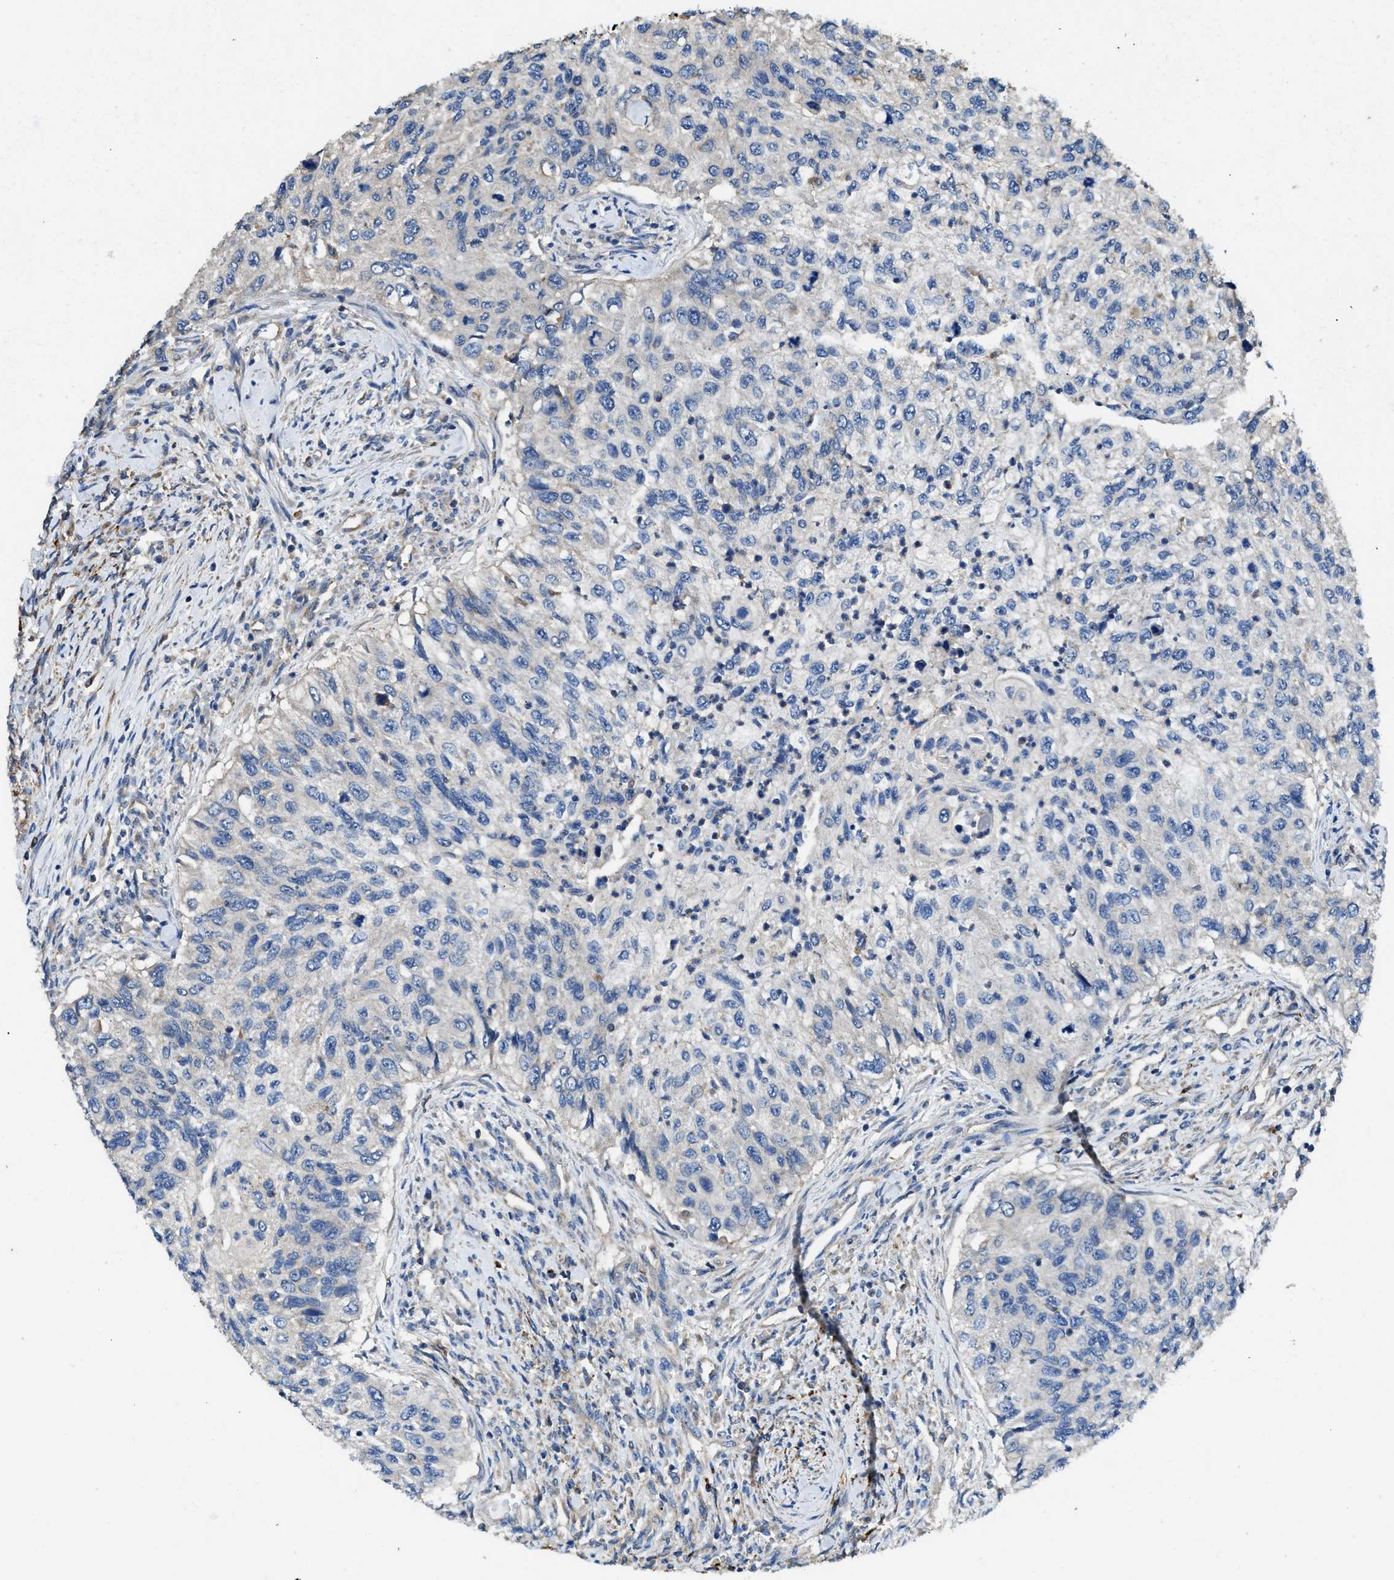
{"staining": {"intensity": "negative", "quantity": "none", "location": "none"}, "tissue": "urothelial cancer", "cell_type": "Tumor cells", "image_type": "cancer", "snomed": [{"axis": "morphology", "description": "Urothelial carcinoma, High grade"}, {"axis": "topography", "description": "Urinary bladder"}], "caption": "IHC micrograph of neoplastic tissue: human urothelial cancer stained with DAB displays no significant protein expression in tumor cells. (Immunohistochemistry (ihc), brightfield microscopy, high magnification).", "gene": "CDK15", "patient": {"sex": "female", "age": 60}}